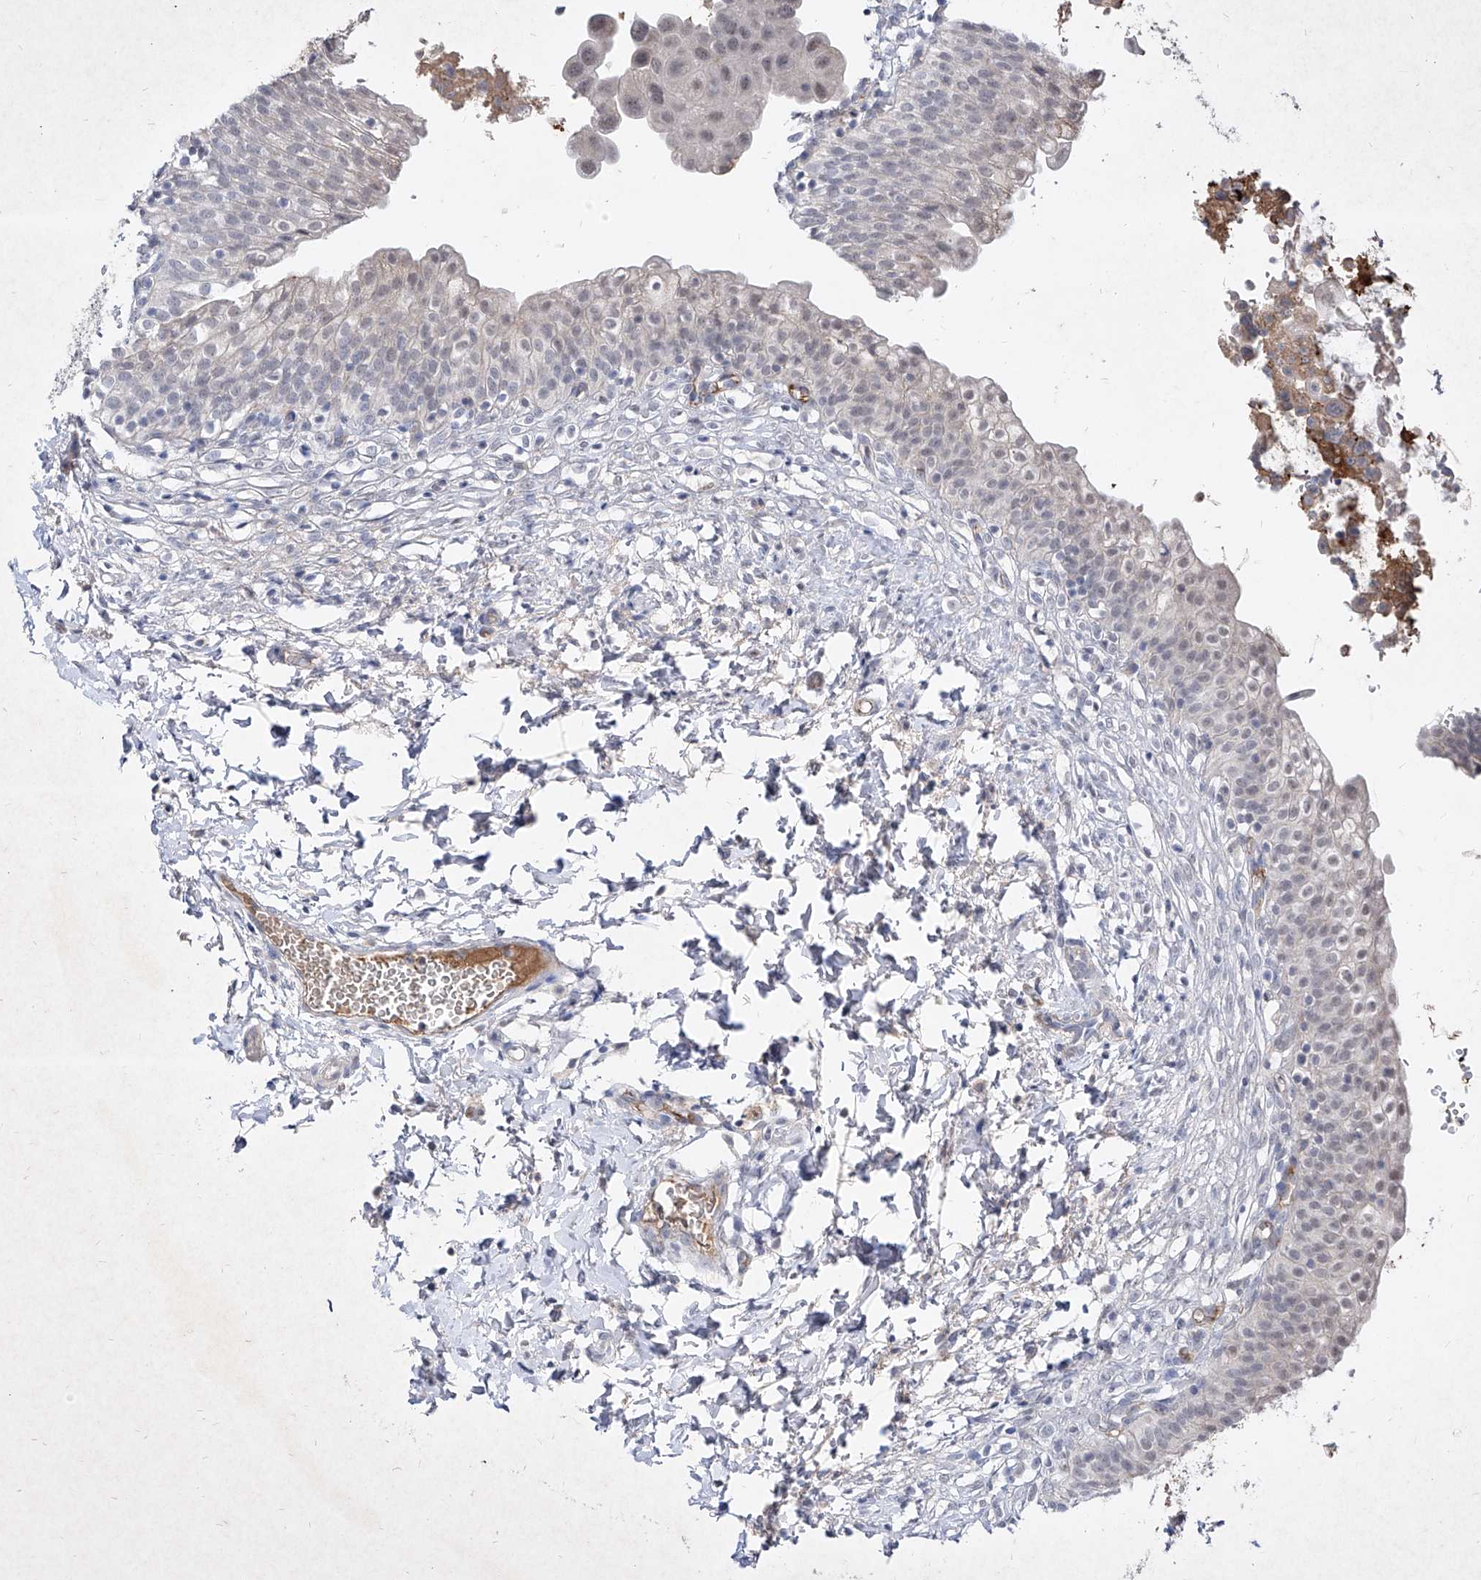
{"staining": {"intensity": "moderate", "quantity": "<25%", "location": "cytoplasmic/membranous"}, "tissue": "urinary bladder", "cell_type": "Urothelial cells", "image_type": "normal", "snomed": [{"axis": "morphology", "description": "Normal tissue, NOS"}, {"axis": "topography", "description": "Urinary bladder"}], "caption": "Immunohistochemical staining of unremarkable urinary bladder demonstrates moderate cytoplasmic/membranous protein positivity in approximately <25% of urothelial cells. (Stains: DAB (3,3'-diaminobenzidine) in brown, nuclei in blue, Microscopy: brightfield microscopy at high magnification).", "gene": "C4A", "patient": {"sex": "male", "age": 55}}